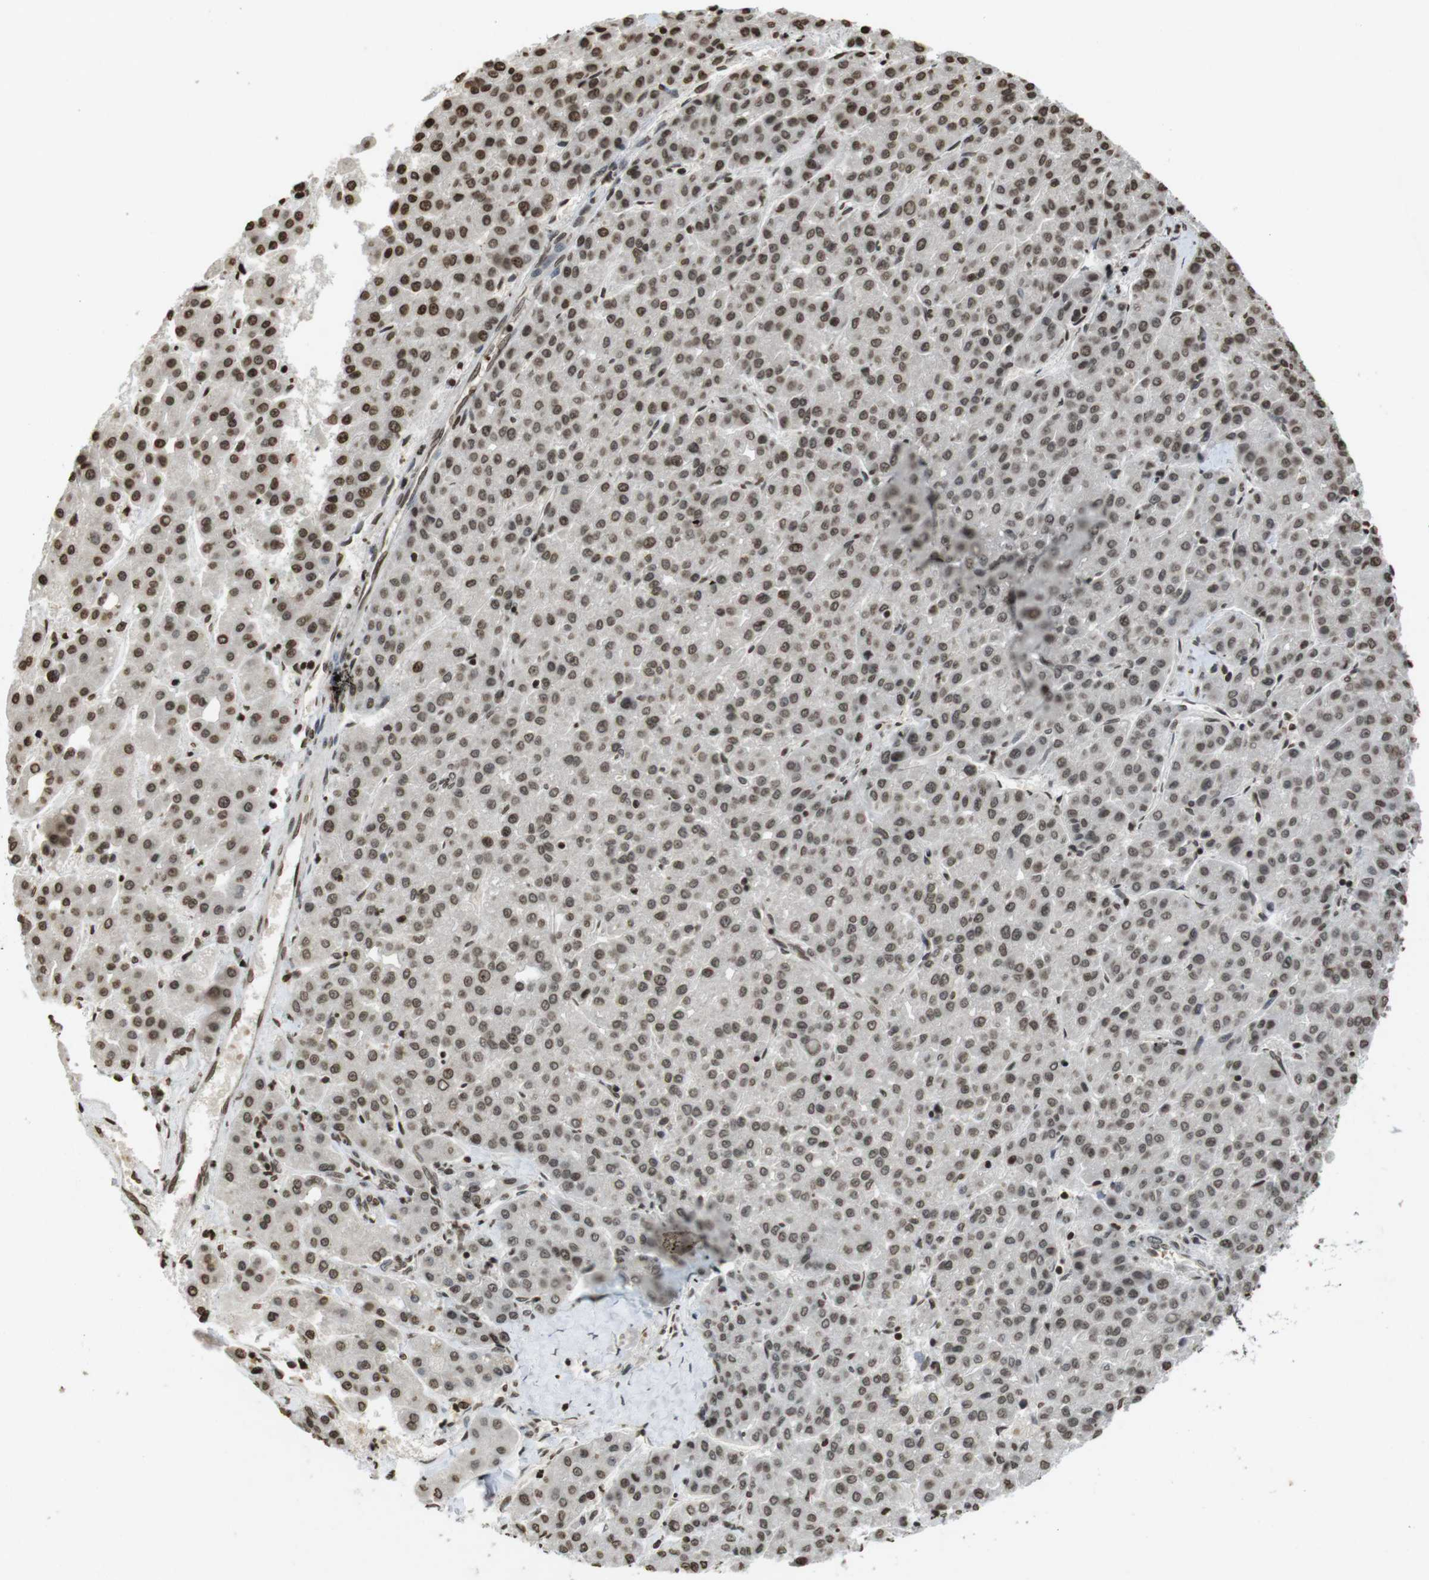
{"staining": {"intensity": "weak", "quantity": ">75%", "location": "nuclear"}, "tissue": "liver cancer", "cell_type": "Tumor cells", "image_type": "cancer", "snomed": [{"axis": "morphology", "description": "Carcinoma, Hepatocellular, NOS"}, {"axis": "topography", "description": "Liver"}], "caption": "Immunohistochemistry histopathology image of neoplastic tissue: liver hepatocellular carcinoma stained using immunohistochemistry (IHC) displays low levels of weak protein expression localized specifically in the nuclear of tumor cells, appearing as a nuclear brown color.", "gene": "FOXA3", "patient": {"sex": "male", "age": 65}}